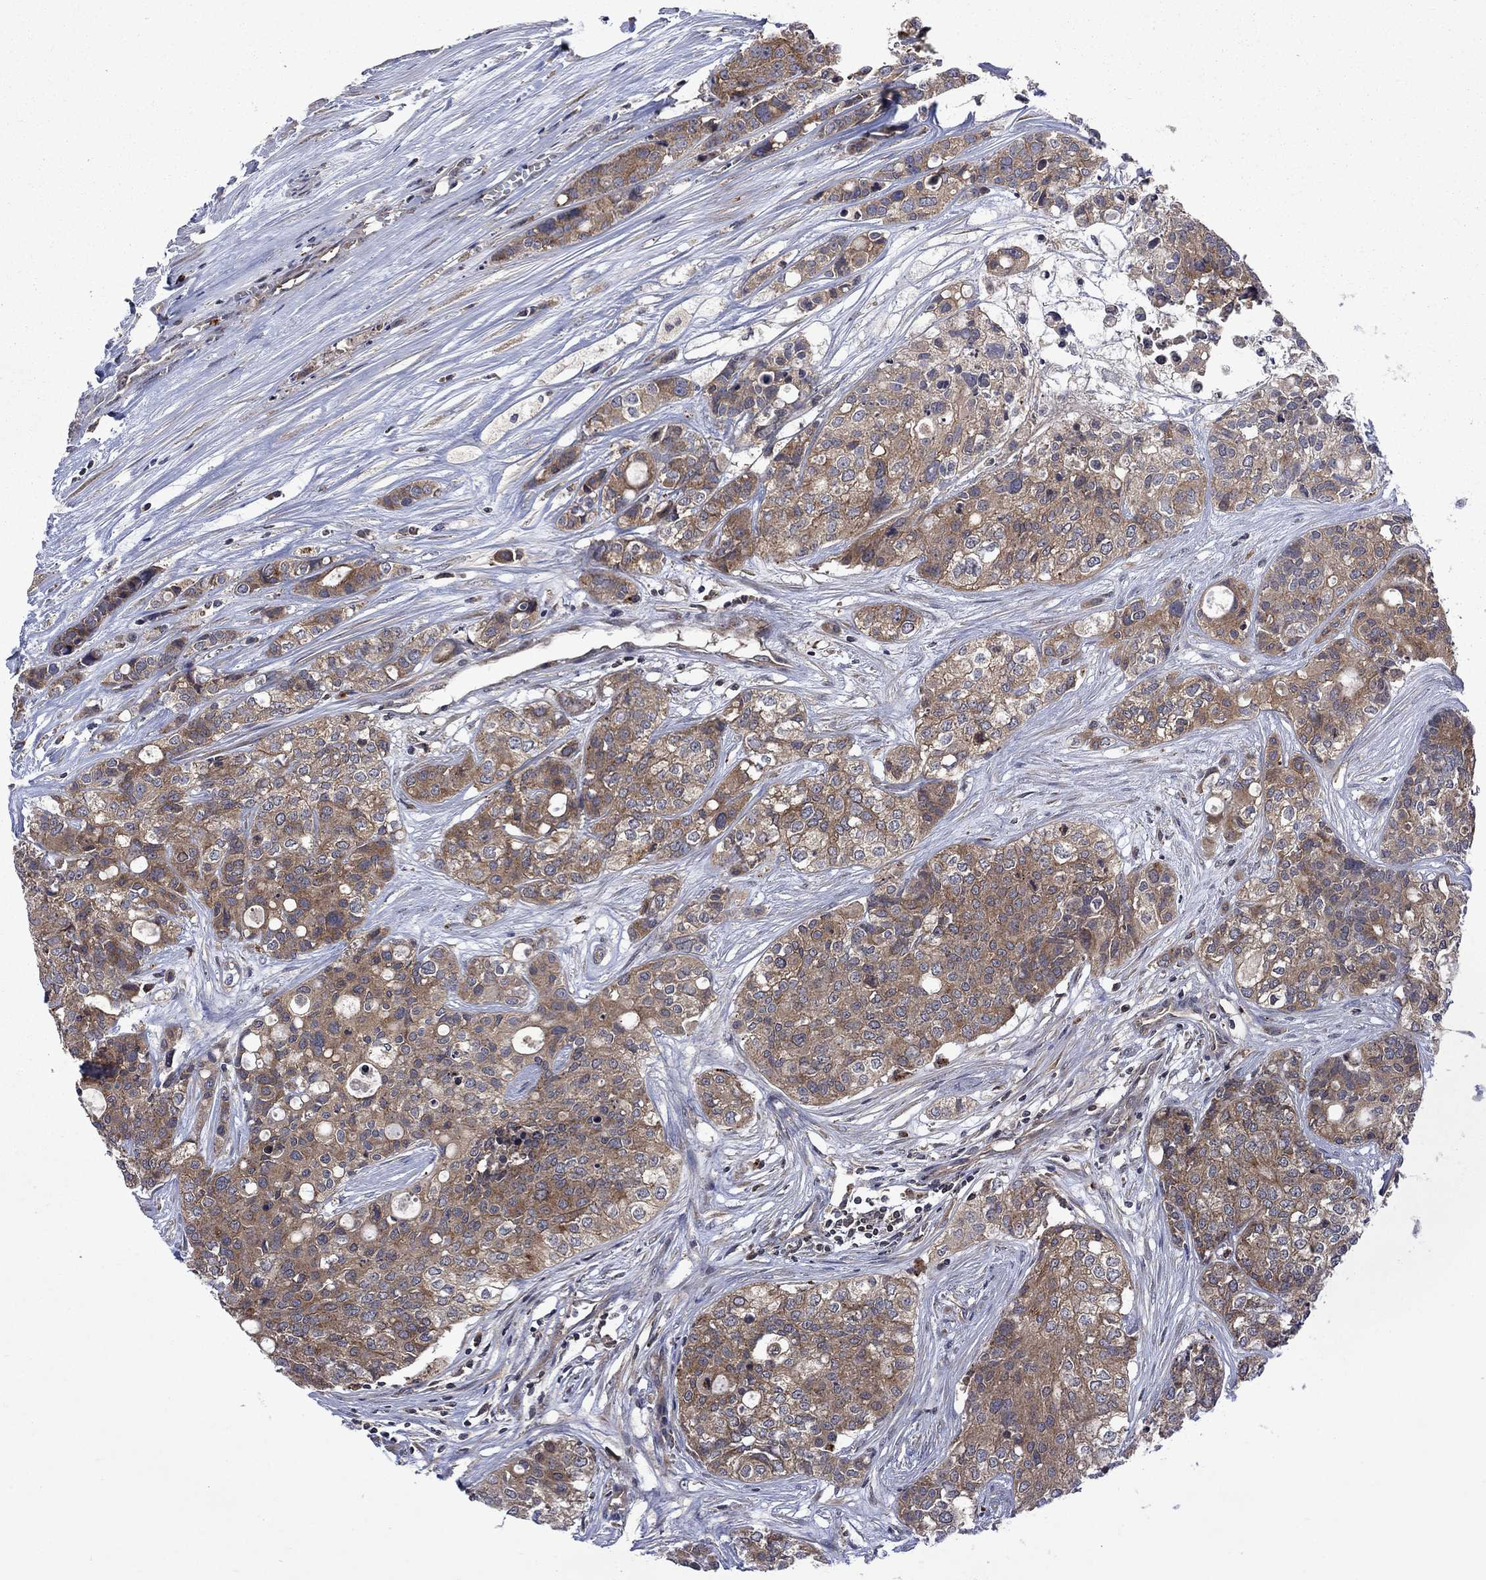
{"staining": {"intensity": "moderate", "quantity": ">75%", "location": "cytoplasmic/membranous"}, "tissue": "carcinoid", "cell_type": "Tumor cells", "image_type": "cancer", "snomed": [{"axis": "morphology", "description": "Carcinoid, malignant, NOS"}, {"axis": "topography", "description": "Colon"}], "caption": "A brown stain shows moderate cytoplasmic/membranous staining of a protein in human carcinoid tumor cells.", "gene": "TMEM33", "patient": {"sex": "male", "age": 81}}